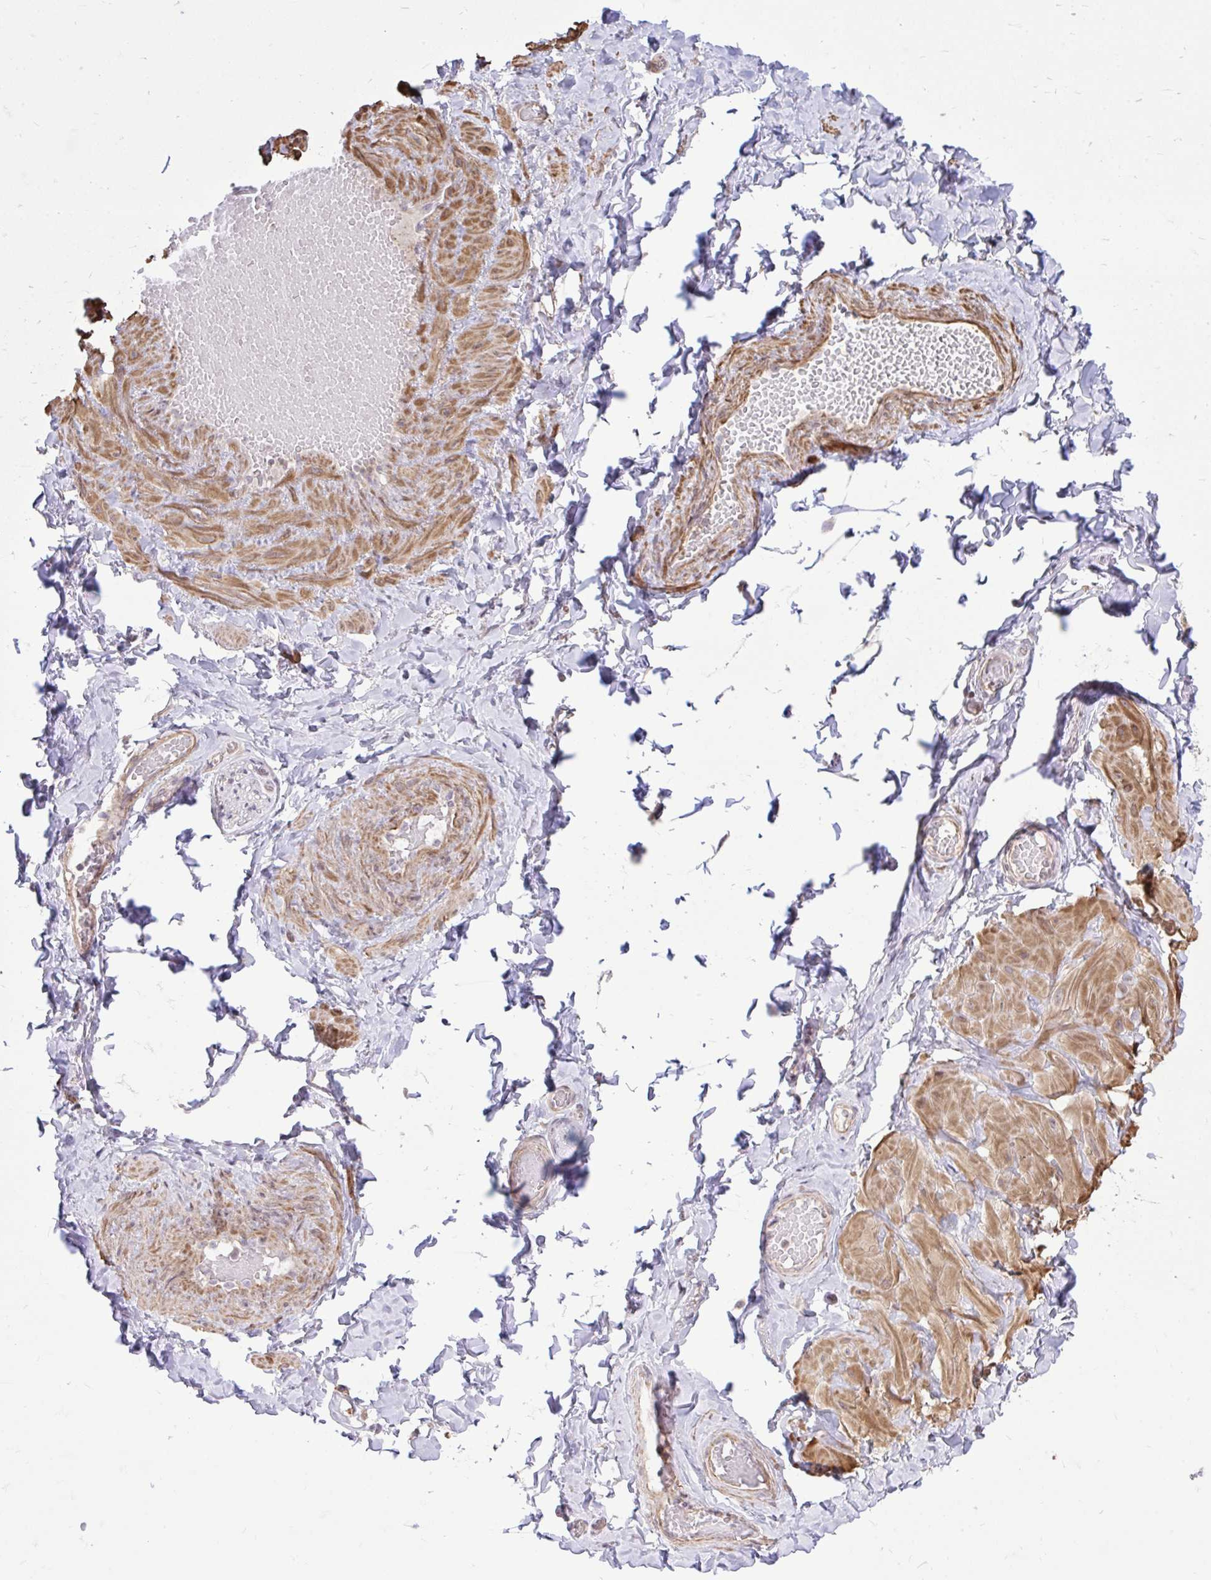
{"staining": {"intensity": "negative", "quantity": "none", "location": "none"}, "tissue": "adipose tissue", "cell_type": "Adipocytes", "image_type": "normal", "snomed": [{"axis": "morphology", "description": "Normal tissue, NOS"}, {"axis": "topography", "description": "Soft tissue"}, {"axis": "topography", "description": "Adipose tissue"}, {"axis": "topography", "description": "Vascular tissue"}, {"axis": "topography", "description": "Peripheral nerve tissue"}], "caption": "A photomicrograph of adipose tissue stained for a protein displays no brown staining in adipocytes. Nuclei are stained in blue.", "gene": "SLC7A5", "patient": {"sex": "male", "age": 29}}